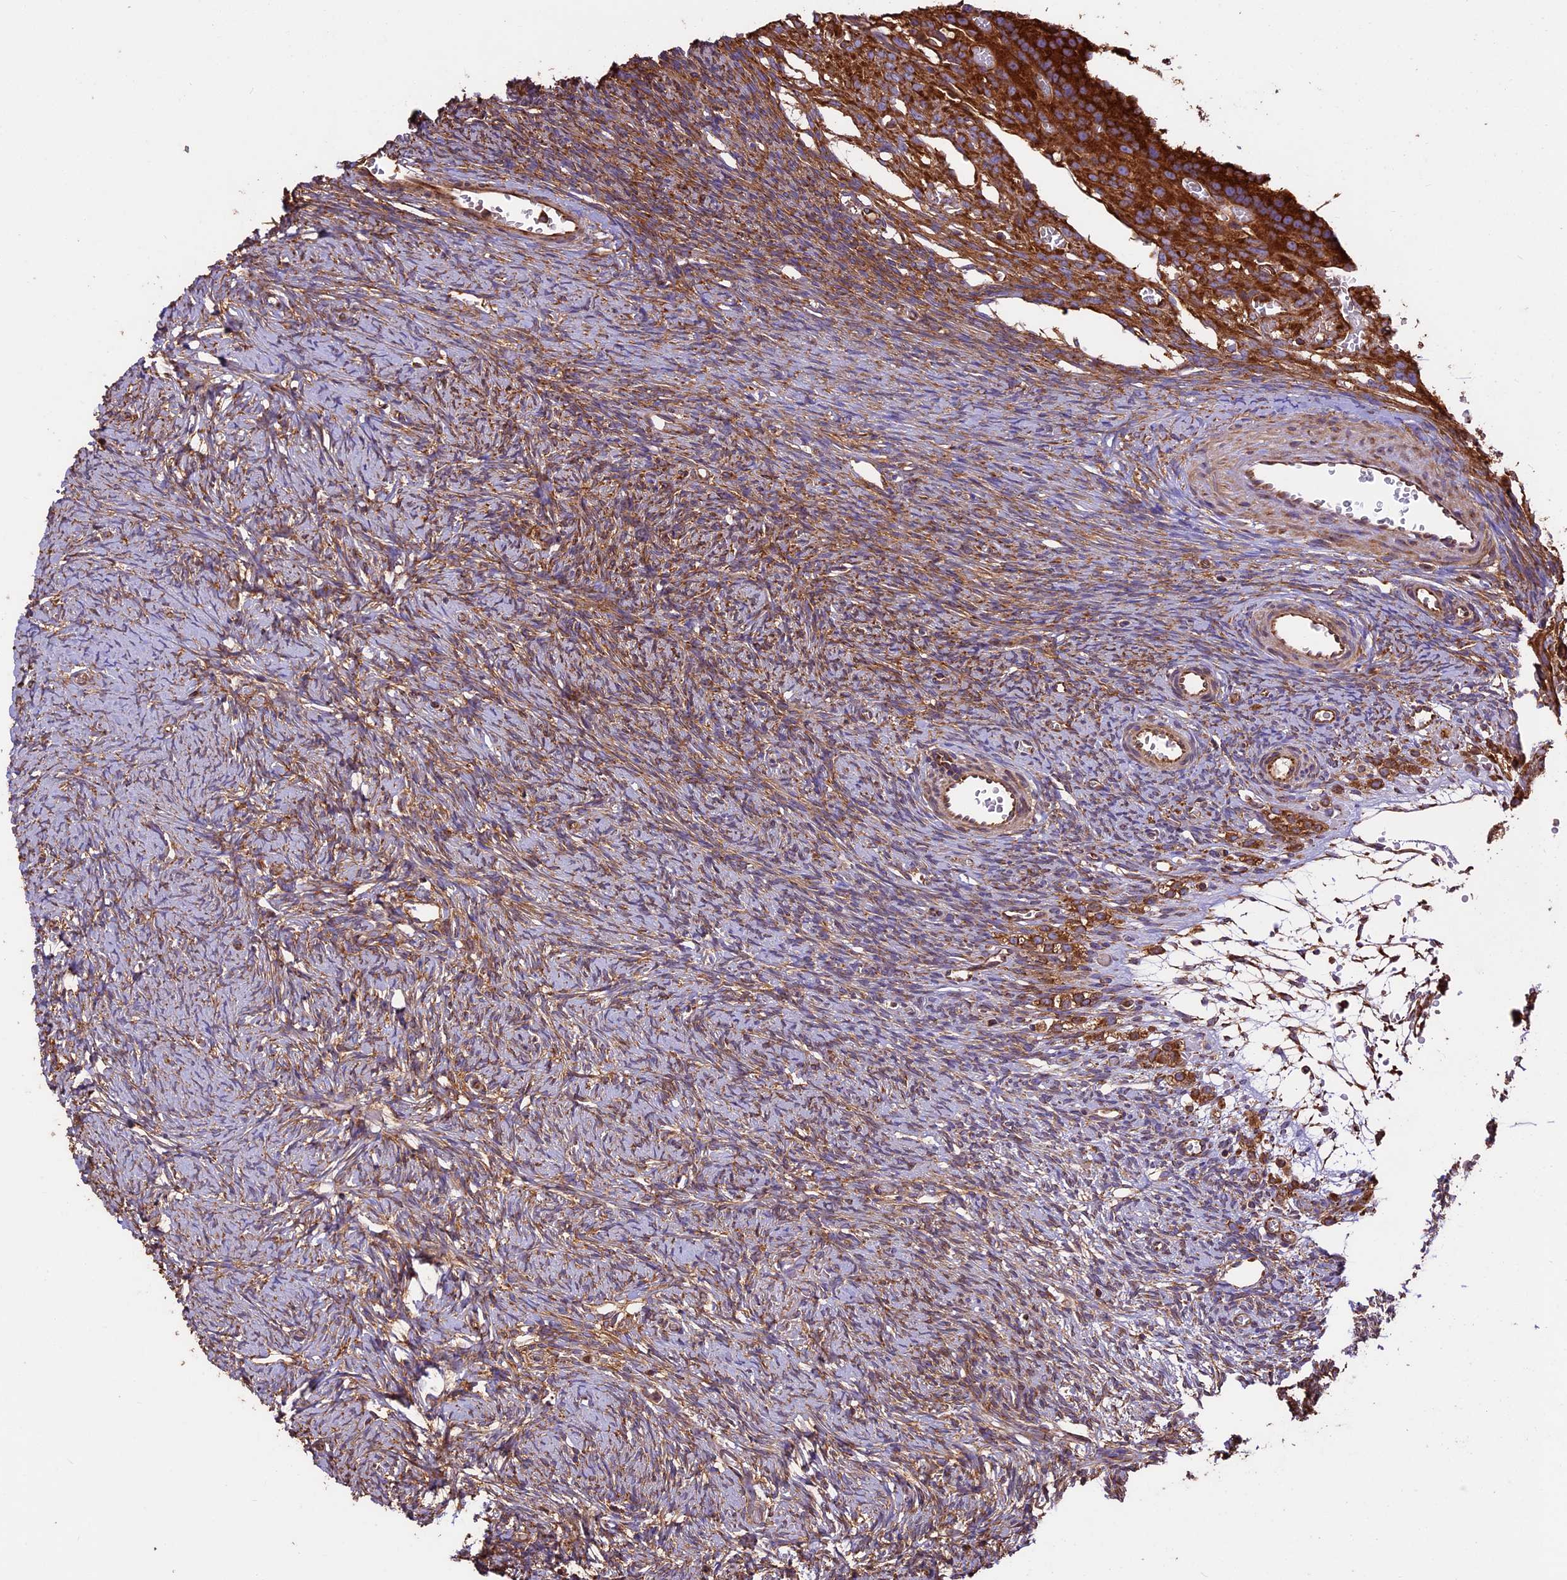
{"staining": {"intensity": "moderate", "quantity": ">75%", "location": "cytoplasmic/membranous"}, "tissue": "ovary", "cell_type": "Ovarian stroma cells", "image_type": "normal", "snomed": [{"axis": "morphology", "description": "Normal tissue, NOS"}, {"axis": "topography", "description": "Ovary"}], "caption": "Approximately >75% of ovarian stroma cells in normal human ovary reveal moderate cytoplasmic/membranous protein positivity as visualized by brown immunohistochemical staining.", "gene": "KARS1", "patient": {"sex": "female", "age": 39}}